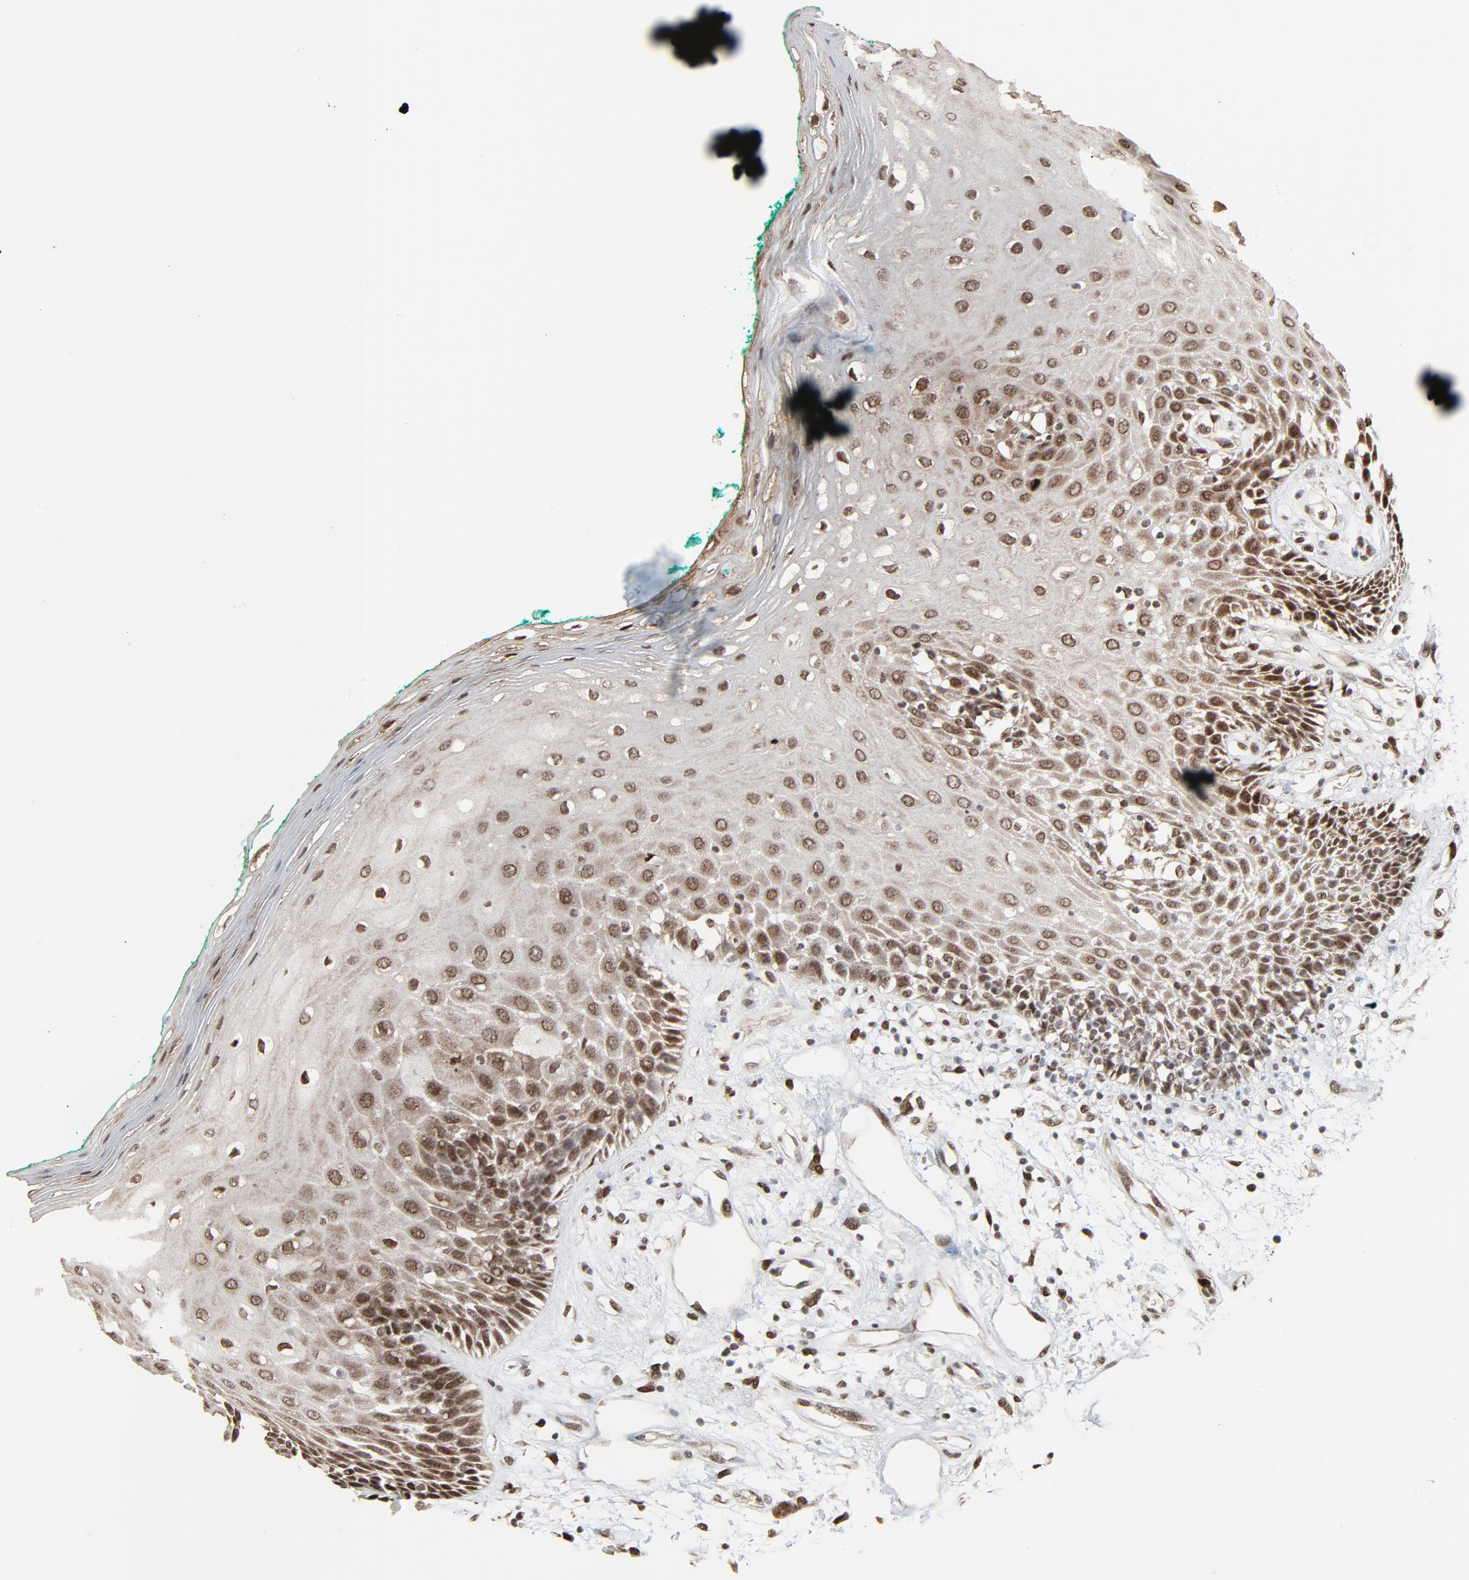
{"staining": {"intensity": "strong", "quantity": "25%-75%", "location": "cytoplasmic/membranous,nuclear"}, "tissue": "oral mucosa", "cell_type": "Squamous epithelial cells", "image_type": "normal", "snomed": [{"axis": "morphology", "description": "Normal tissue, NOS"}, {"axis": "morphology", "description": "Squamous cell carcinoma, NOS"}, {"axis": "topography", "description": "Skeletal muscle"}, {"axis": "topography", "description": "Oral tissue"}, {"axis": "topography", "description": "Head-Neck"}], "caption": "IHC of normal oral mucosa shows high levels of strong cytoplasmic/membranous,nuclear positivity in about 25%-75% of squamous epithelial cells.", "gene": "MEIS2", "patient": {"sex": "female", "age": 84}}